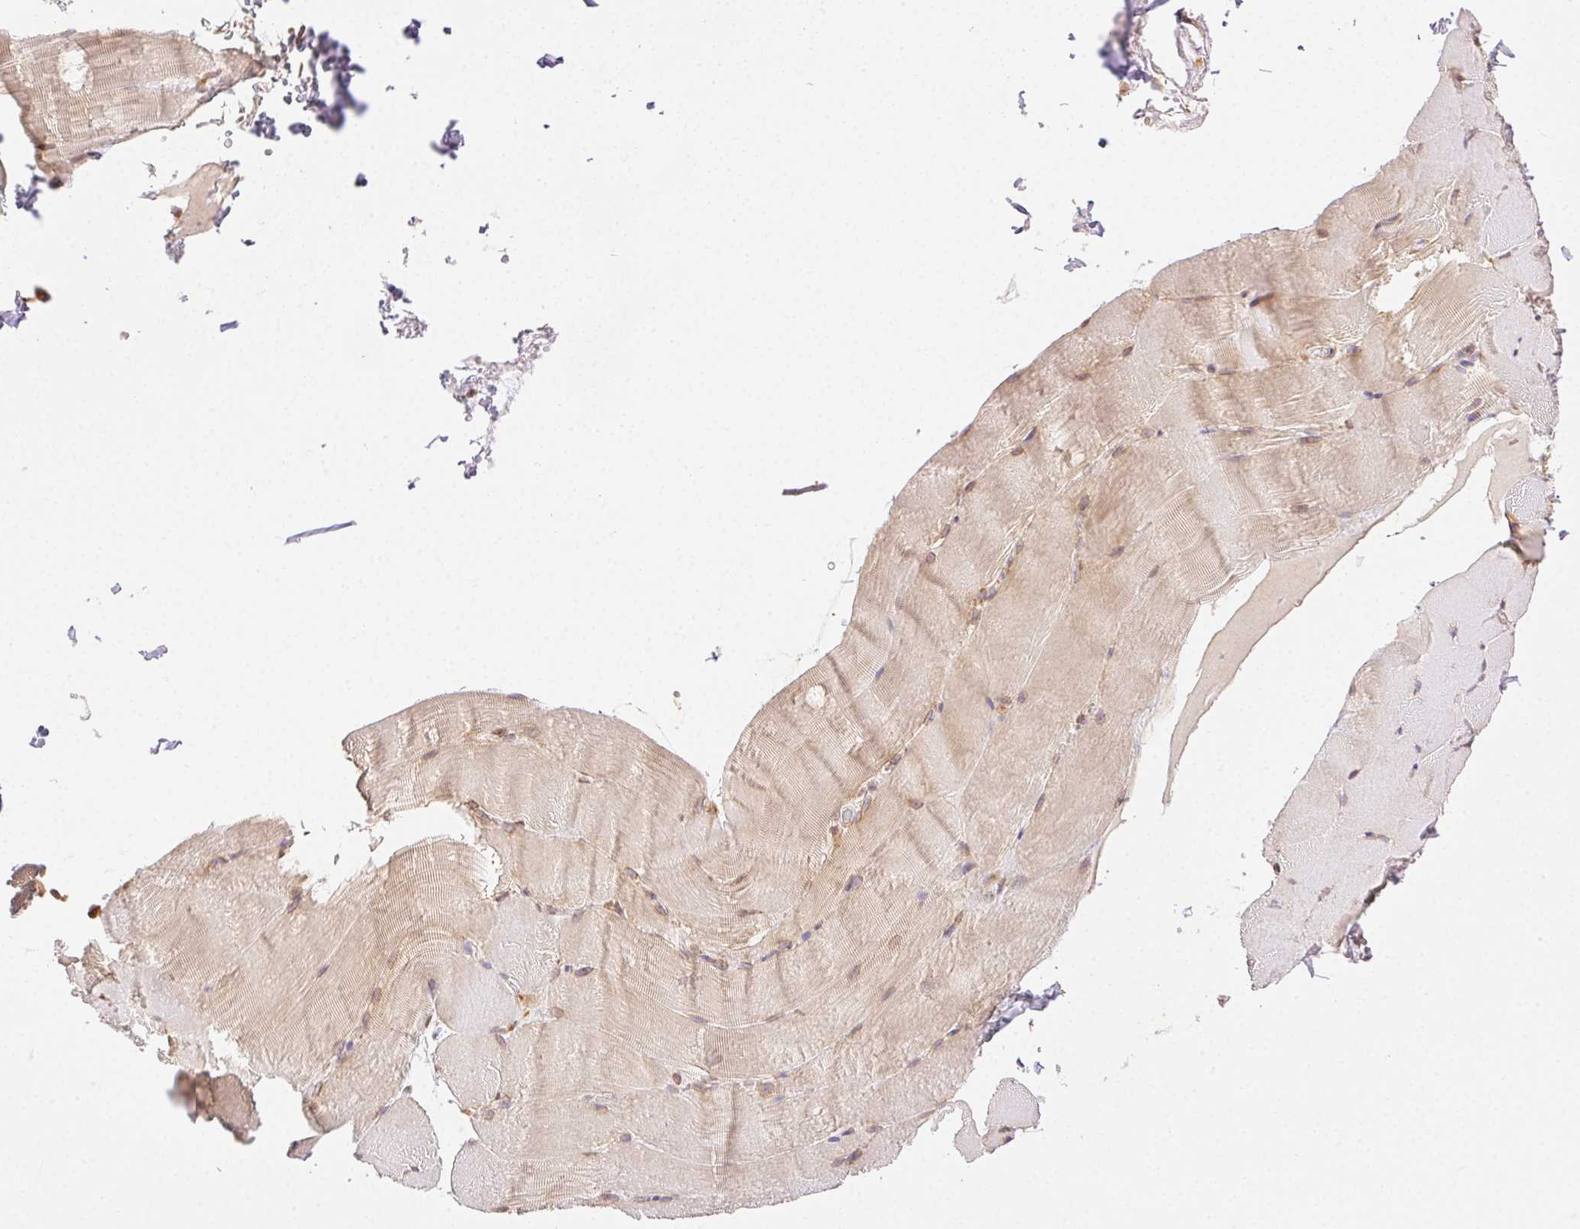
{"staining": {"intensity": "moderate", "quantity": ">75%", "location": "cytoplasmic/membranous"}, "tissue": "skeletal muscle", "cell_type": "Myocytes", "image_type": "normal", "snomed": [{"axis": "morphology", "description": "Normal tissue, NOS"}, {"axis": "topography", "description": "Skeletal muscle"}], "caption": "The micrograph displays staining of unremarkable skeletal muscle, revealing moderate cytoplasmic/membranous protein expression (brown color) within myocytes.", "gene": "ENTREP1", "patient": {"sex": "female", "age": 37}}